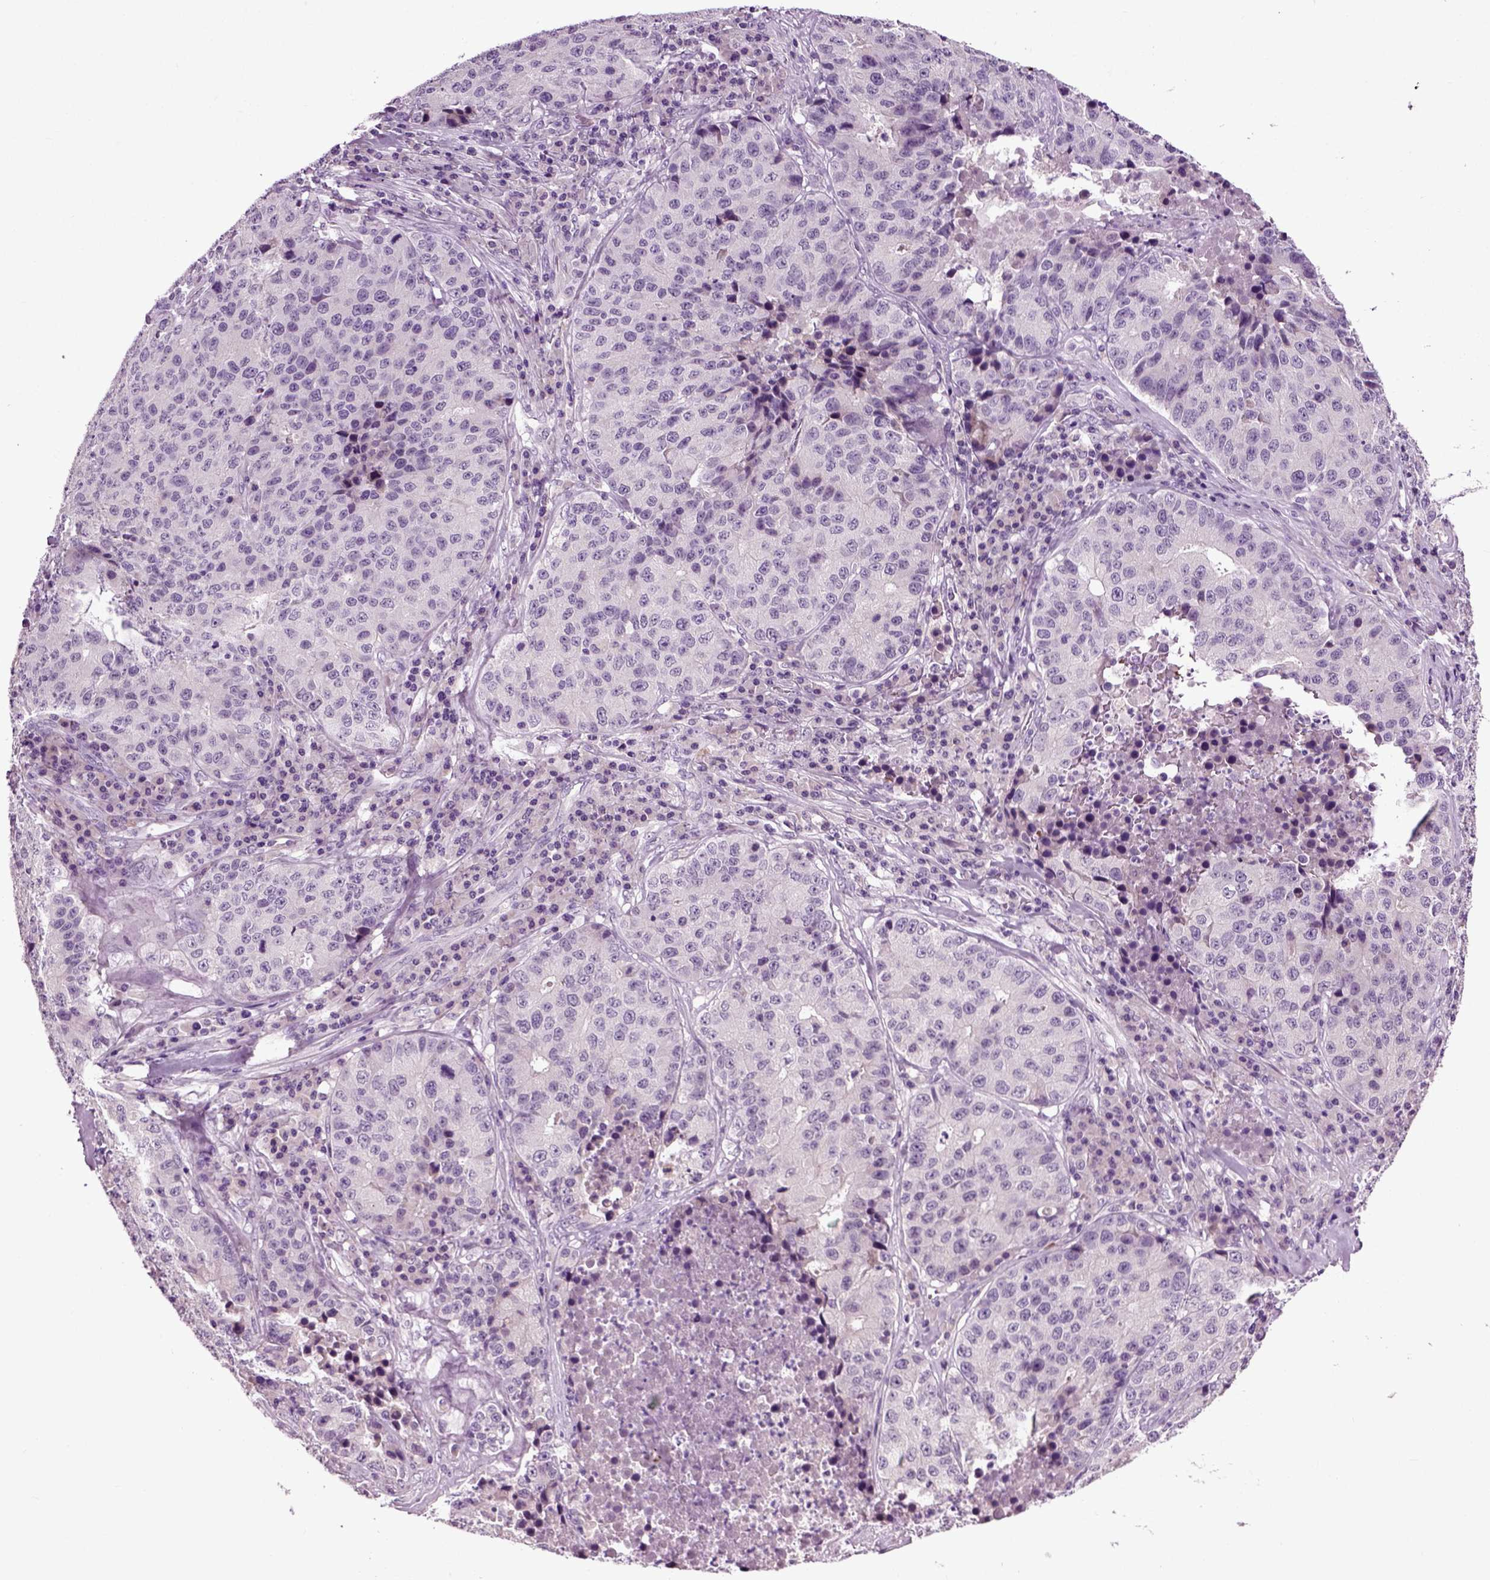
{"staining": {"intensity": "negative", "quantity": "none", "location": "none"}, "tissue": "stomach cancer", "cell_type": "Tumor cells", "image_type": "cancer", "snomed": [{"axis": "morphology", "description": "Adenocarcinoma, NOS"}, {"axis": "topography", "description": "Stomach"}], "caption": "Stomach cancer stained for a protein using immunohistochemistry (IHC) displays no staining tumor cells.", "gene": "SPATA17", "patient": {"sex": "male", "age": 71}}